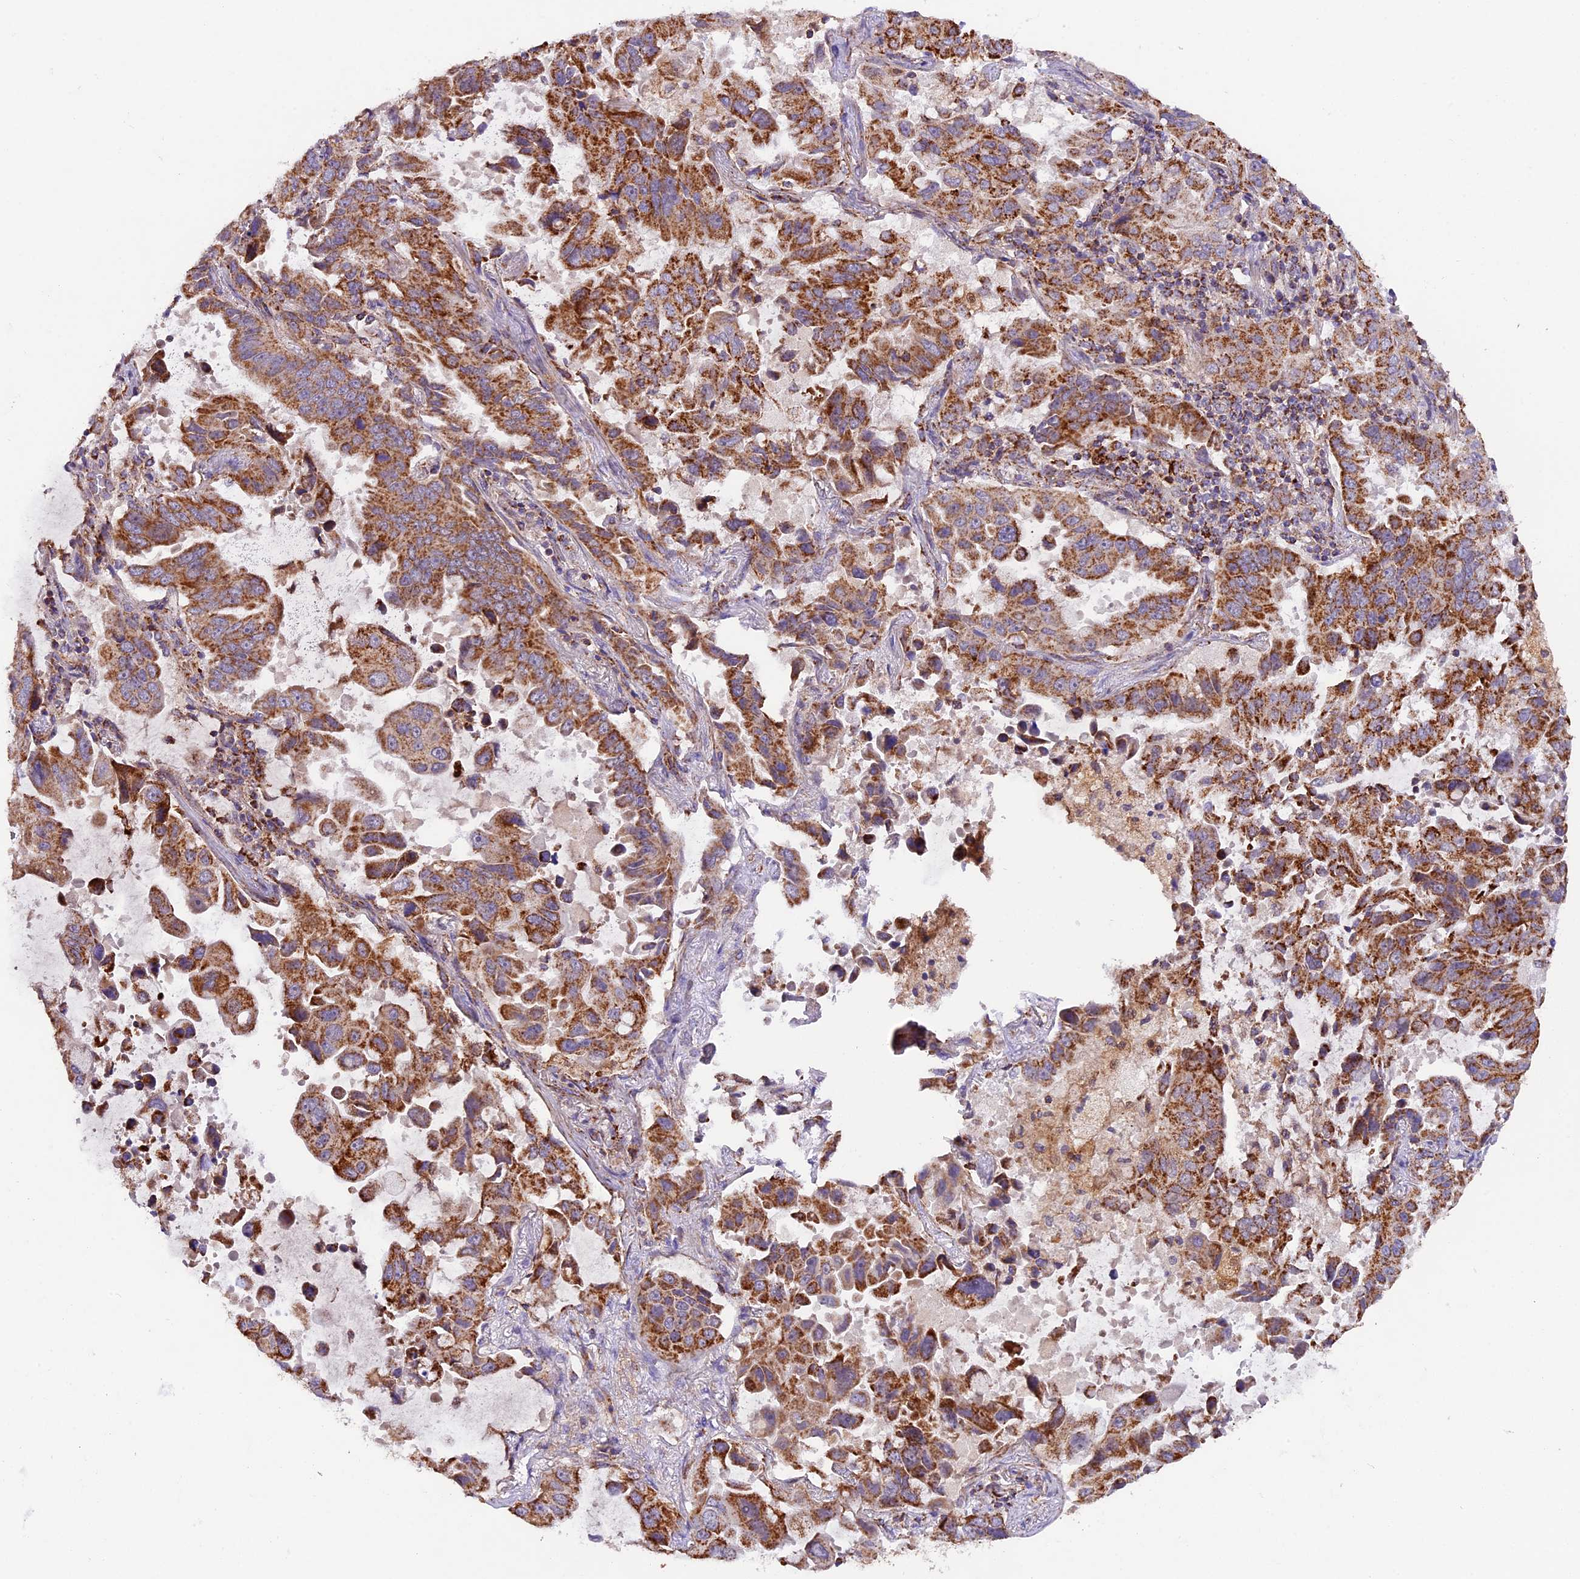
{"staining": {"intensity": "strong", "quantity": ">75%", "location": "cytoplasmic/membranous"}, "tissue": "lung cancer", "cell_type": "Tumor cells", "image_type": "cancer", "snomed": [{"axis": "morphology", "description": "Adenocarcinoma, NOS"}, {"axis": "topography", "description": "Lung"}], "caption": "Lung cancer (adenocarcinoma) stained with immunohistochemistry displays strong cytoplasmic/membranous expression in approximately >75% of tumor cells.", "gene": "NDUFA8", "patient": {"sex": "male", "age": 64}}